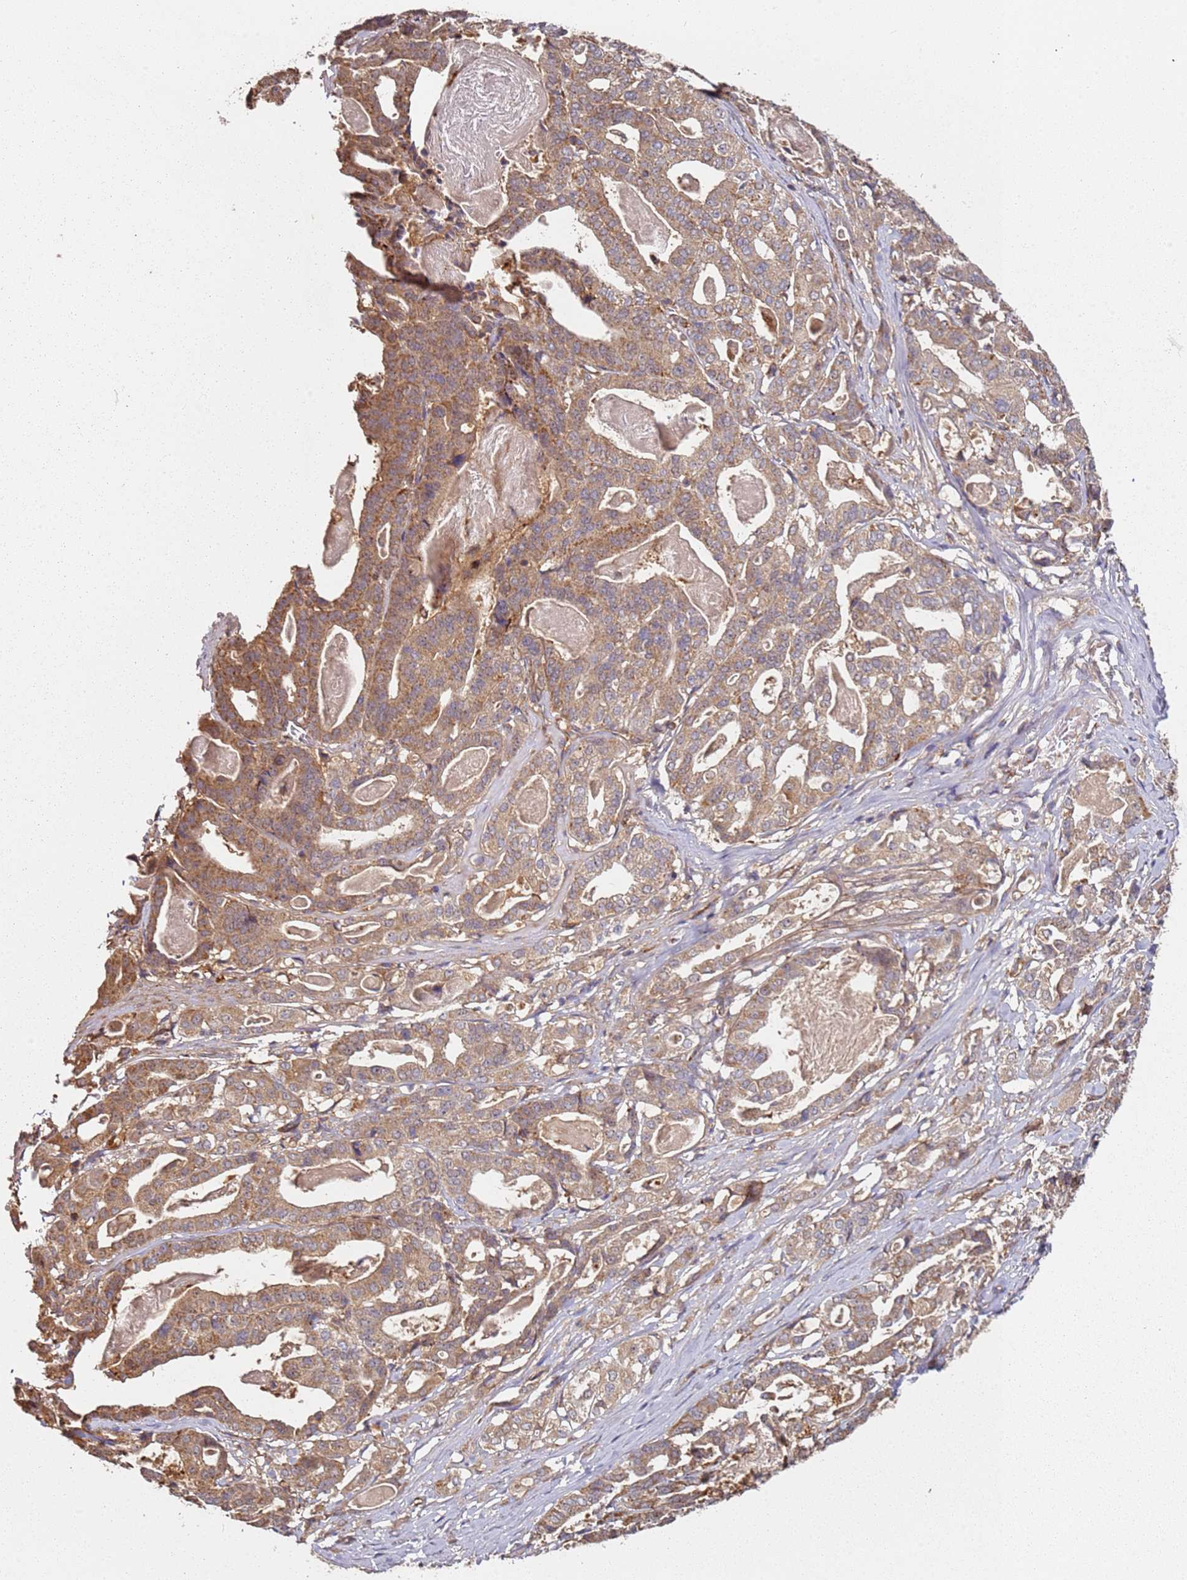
{"staining": {"intensity": "moderate", "quantity": ">75%", "location": "cytoplasmic/membranous"}, "tissue": "stomach cancer", "cell_type": "Tumor cells", "image_type": "cancer", "snomed": [{"axis": "morphology", "description": "Adenocarcinoma, NOS"}, {"axis": "topography", "description": "Stomach"}], "caption": "Stomach cancer (adenocarcinoma) tissue displays moderate cytoplasmic/membranous staining in approximately >75% of tumor cells, visualized by immunohistochemistry.", "gene": "SCGB2B2", "patient": {"sex": "male", "age": 48}}